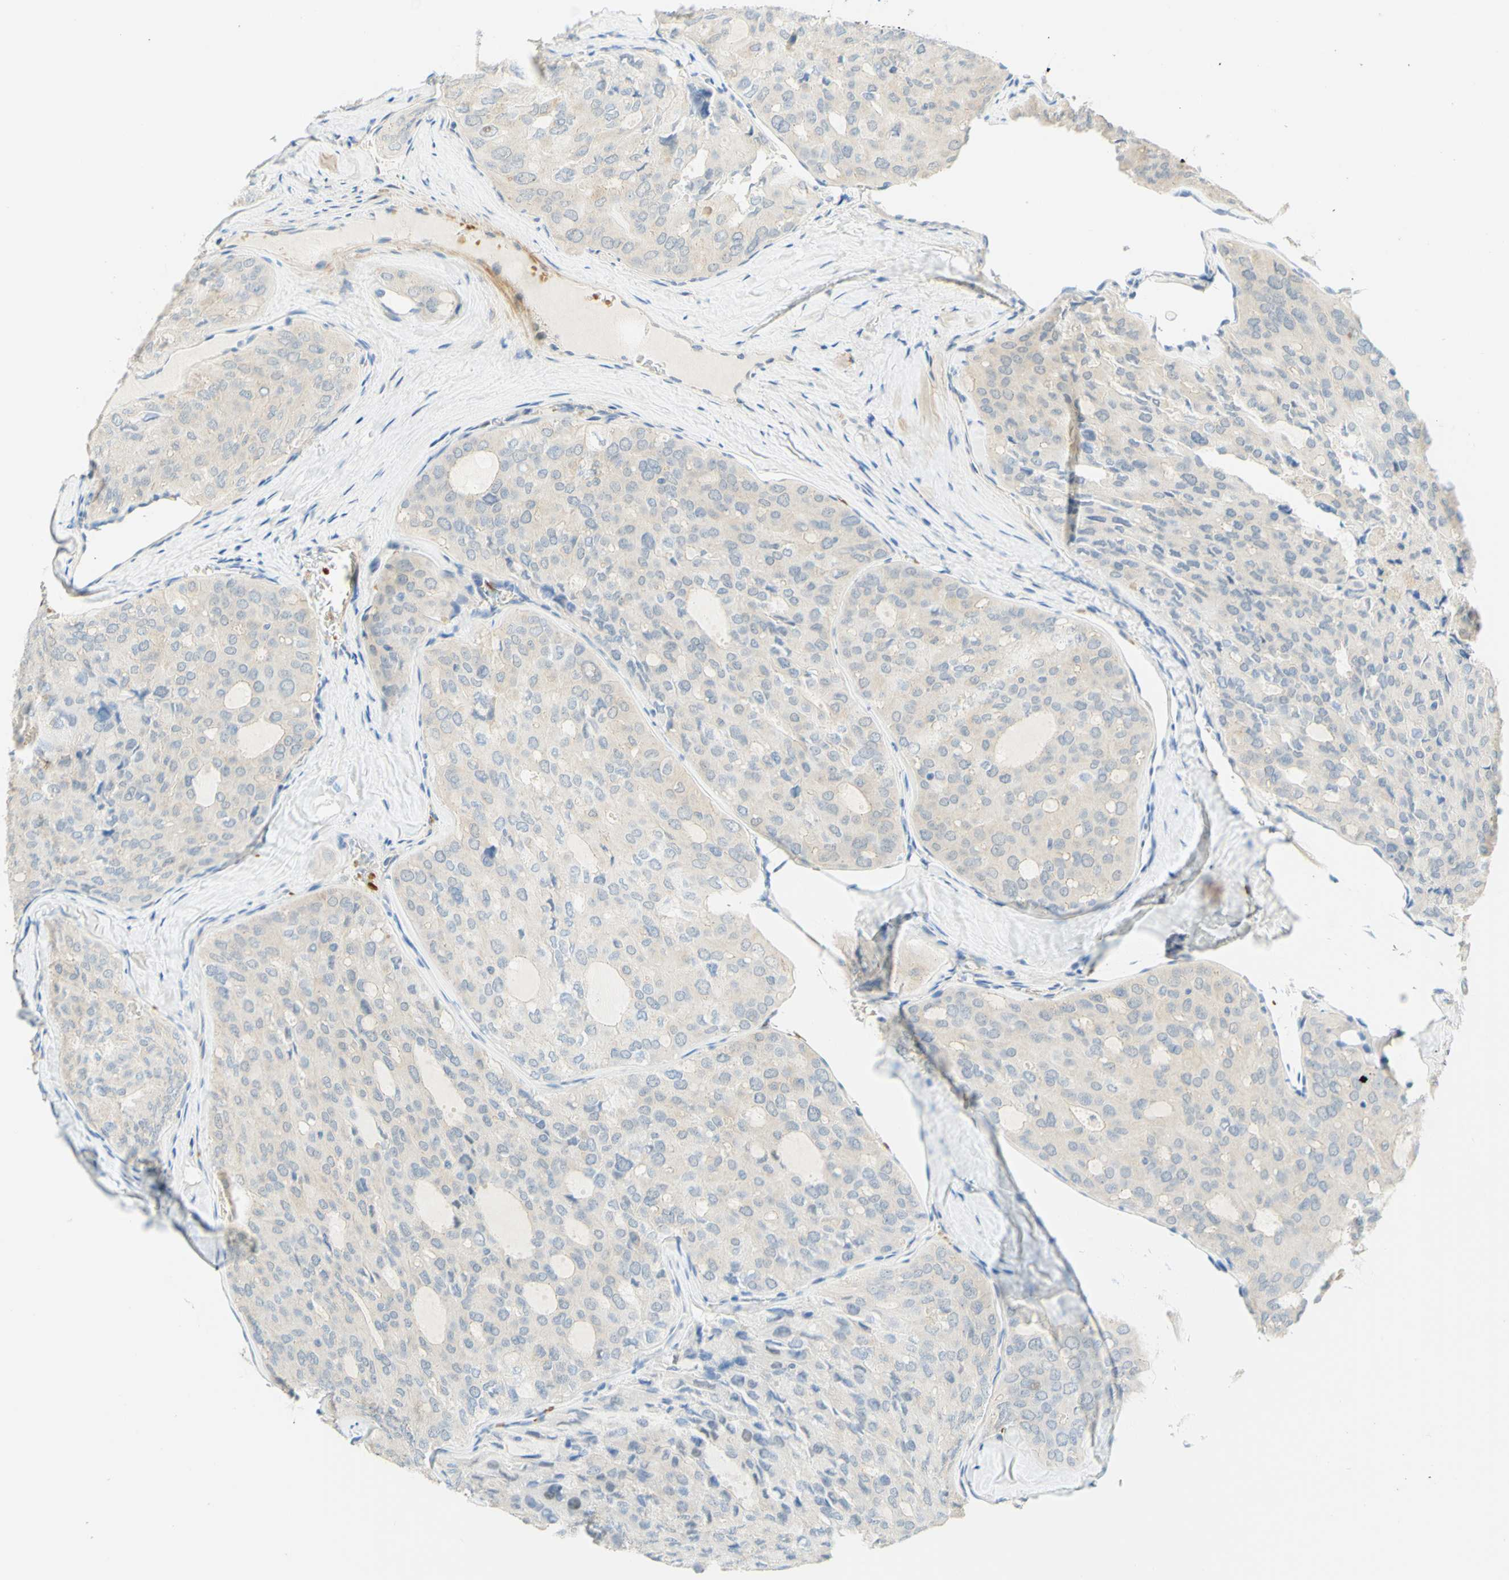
{"staining": {"intensity": "negative", "quantity": "none", "location": "none"}, "tissue": "thyroid cancer", "cell_type": "Tumor cells", "image_type": "cancer", "snomed": [{"axis": "morphology", "description": "Follicular adenoma carcinoma, NOS"}, {"axis": "topography", "description": "Thyroid gland"}], "caption": "The IHC photomicrograph has no significant expression in tumor cells of thyroid cancer (follicular adenoma carcinoma) tissue. The staining is performed using DAB brown chromogen with nuclei counter-stained in using hematoxylin.", "gene": "ENTREP2", "patient": {"sex": "male", "age": 75}}